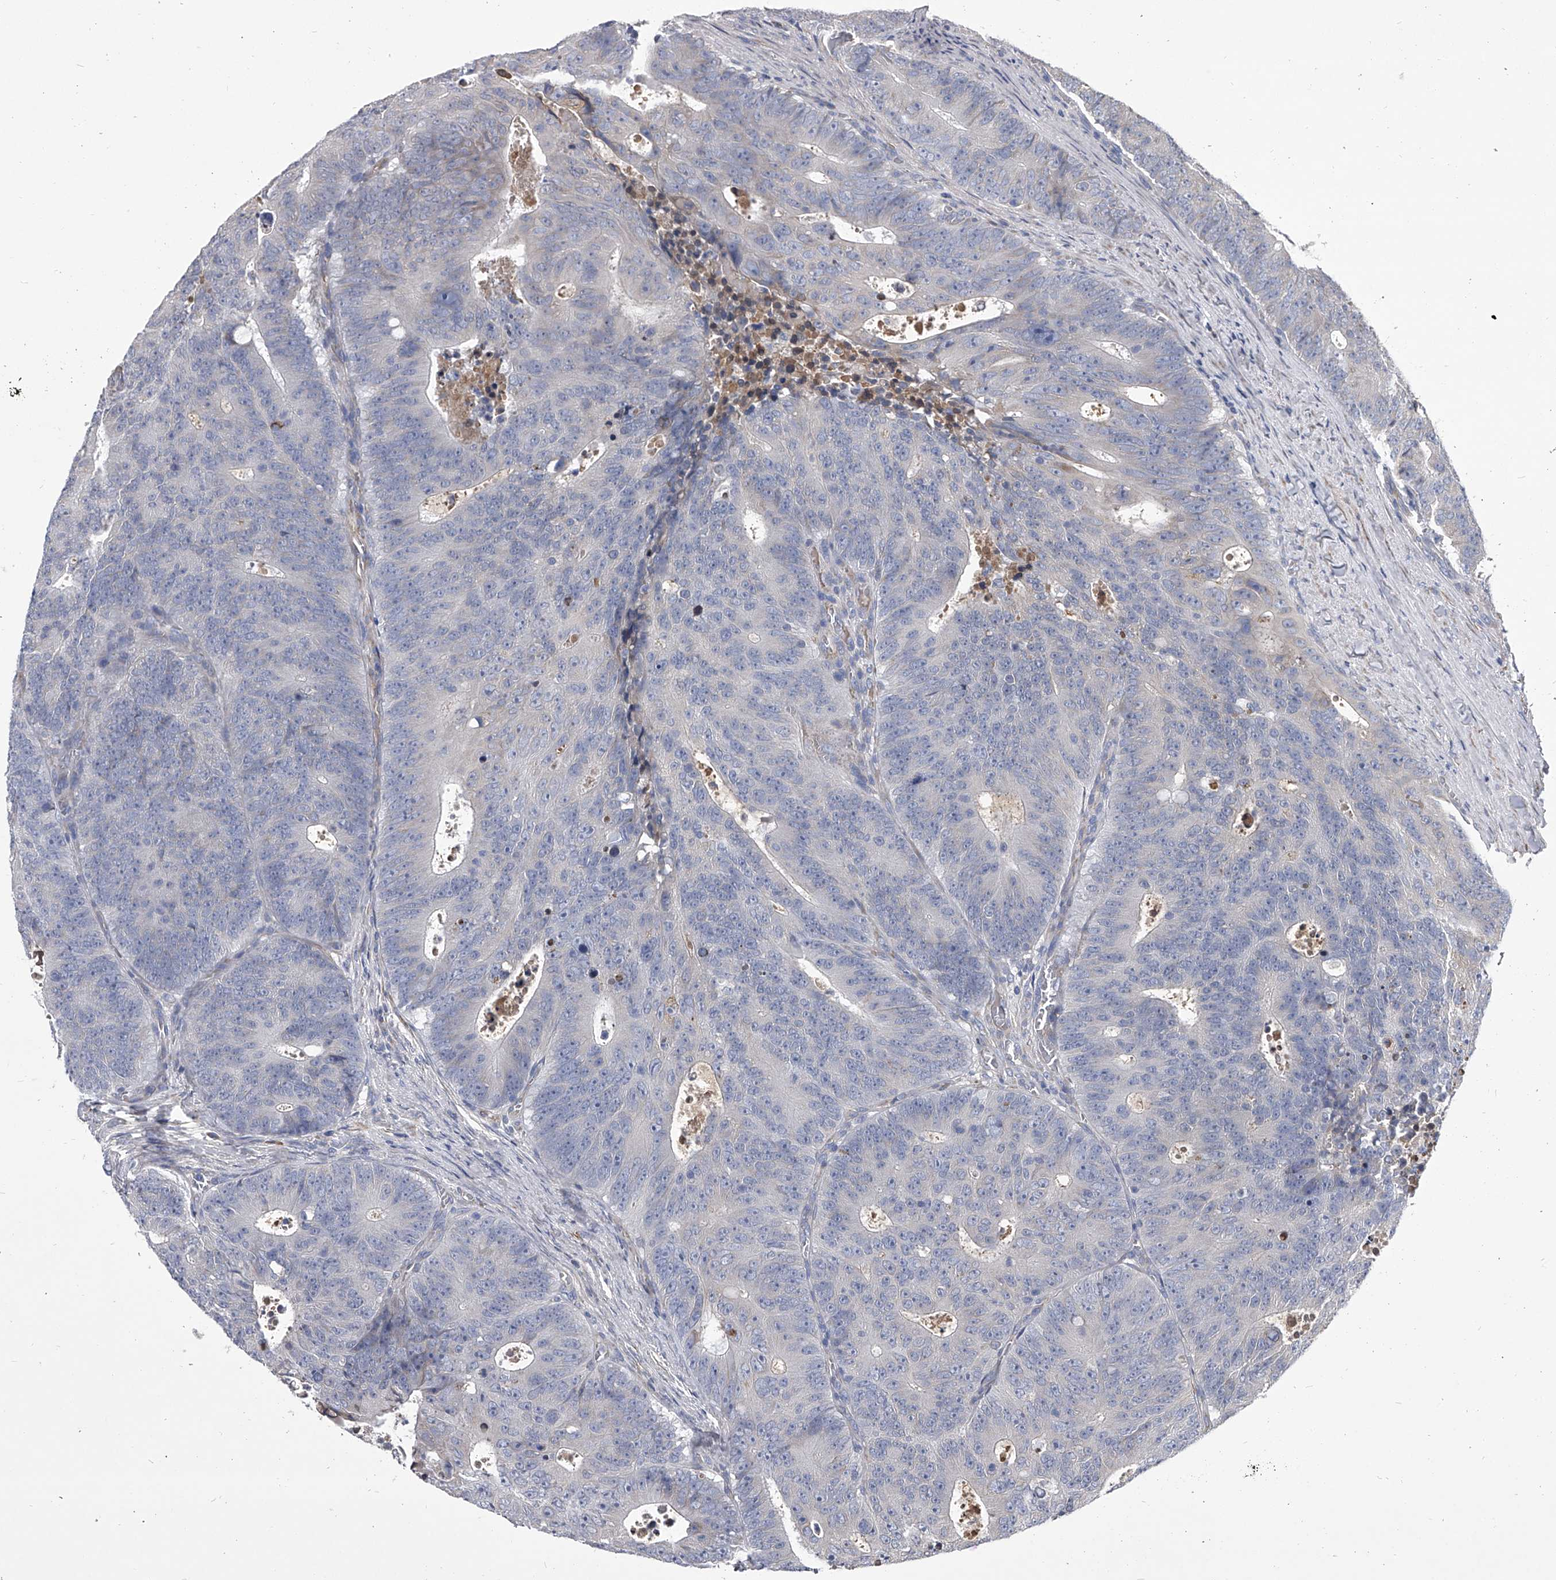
{"staining": {"intensity": "negative", "quantity": "none", "location": "none"}, "tissue": "colorectal cancer", "cell_type": "Tumor cells", "image_type": "cancer", "snomed": [{"axis": "morphology", "description": "Adenocarcinoma, NOS"}, {"axis": "topography", "description": "Colon"}], "caption": "The IHC micrograph has no significant expression in tumor cells of colorectal cancer (adenocarcinoma) tissue.", "gene": "CCR4", "patient": {"sex": "male", "age": 87}}